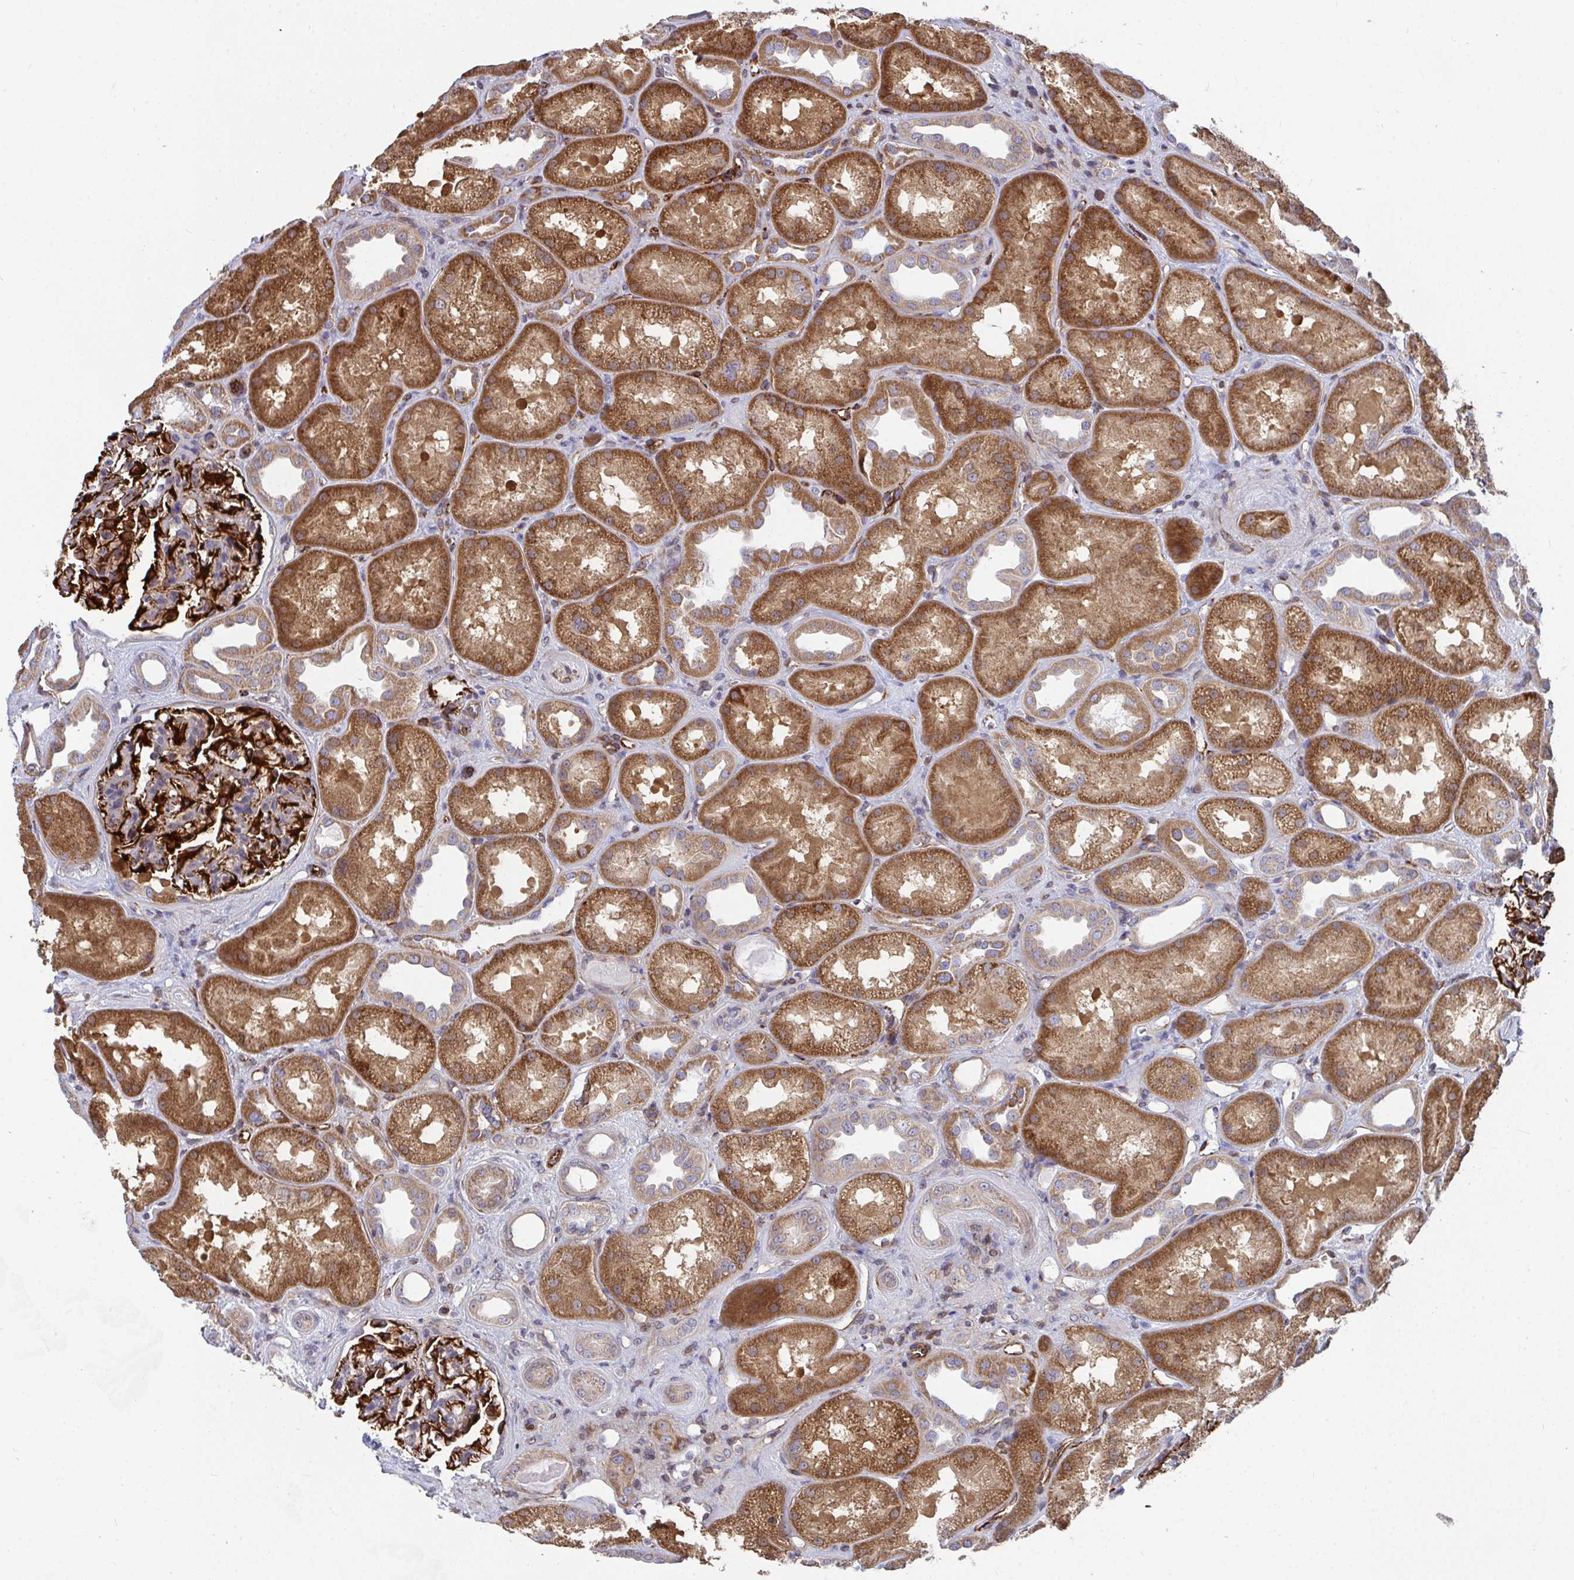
{"staining": {"intensity": "strong", "quantity": "25%-75%", "location": "cytoplasmic/membranous"}, "tissue": "kidney", "cell_type": "Cells in glomeruli", "image_type": "normal", "snomed": [{"axis": "morphology", "description": "Normal tissue, NOS"}, {"axis": "topography", "description": "Kidney"}], "caption": "This histopathology image demonstrates IHC staining of unremarkable kidney, with high strong cytoplasmic/membranous expression in about 25%-75% of cells in glomeruli.", "gene": "EIF1AD", "patient": {"sex": "male", "age": 61}}